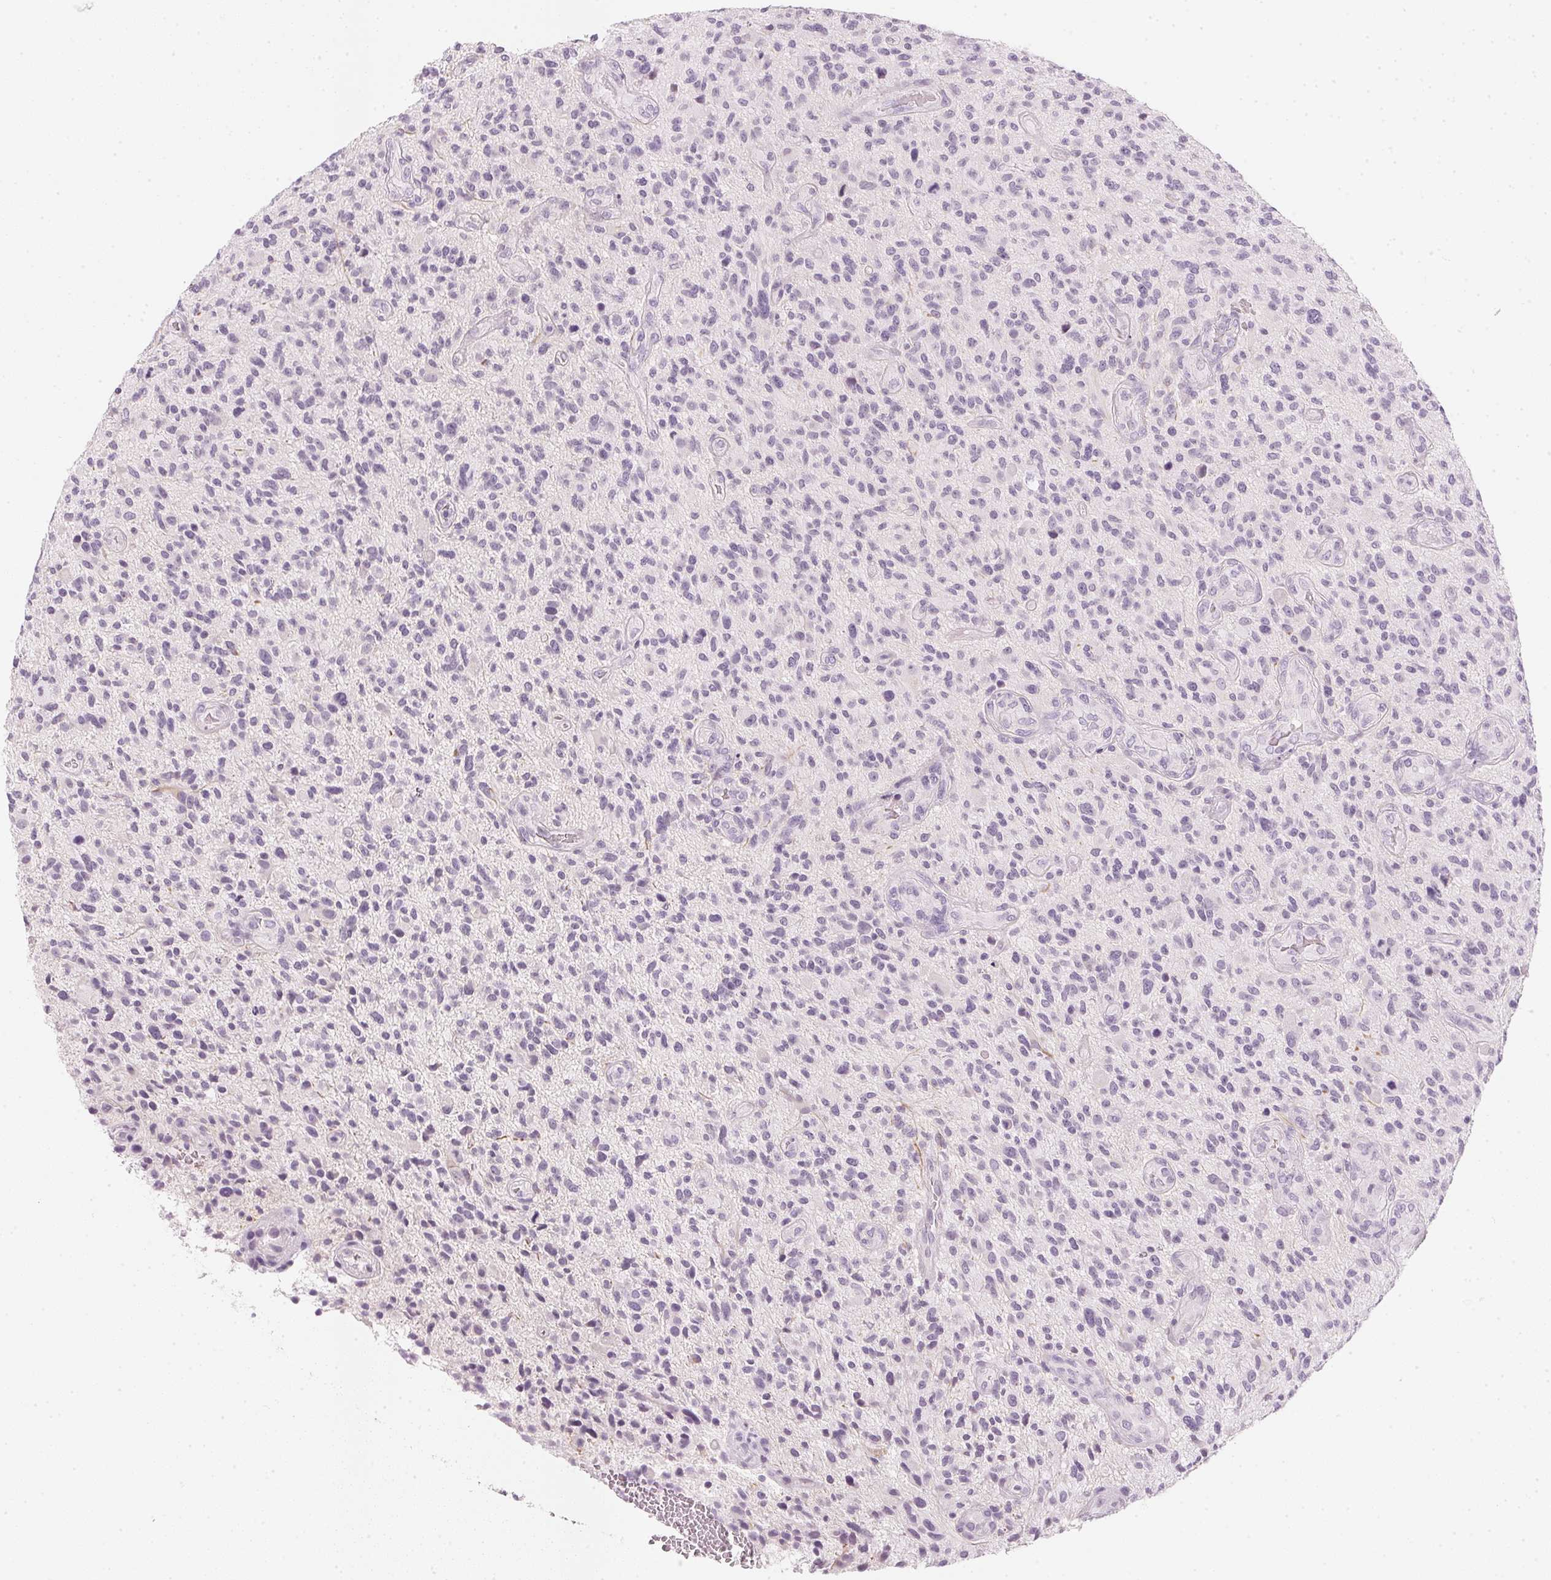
{"staining": {"intensity": "negative", "quantity": "none", "location": "none"}, "tissue": "glioma", "cell_type": "Tumor cells", "image_type": "cancer", "snomed": [{"axis": "morphology", "description": "Glioma, malignant, High grade"}, {"axis": "topography", "description": "Brain"}], "caption": "A photomicrograph of glioma stained for a protein displays no brown staining in tumor cells.", "gene": "CHST4", "patient": {"sex": "male", "age": 47}}